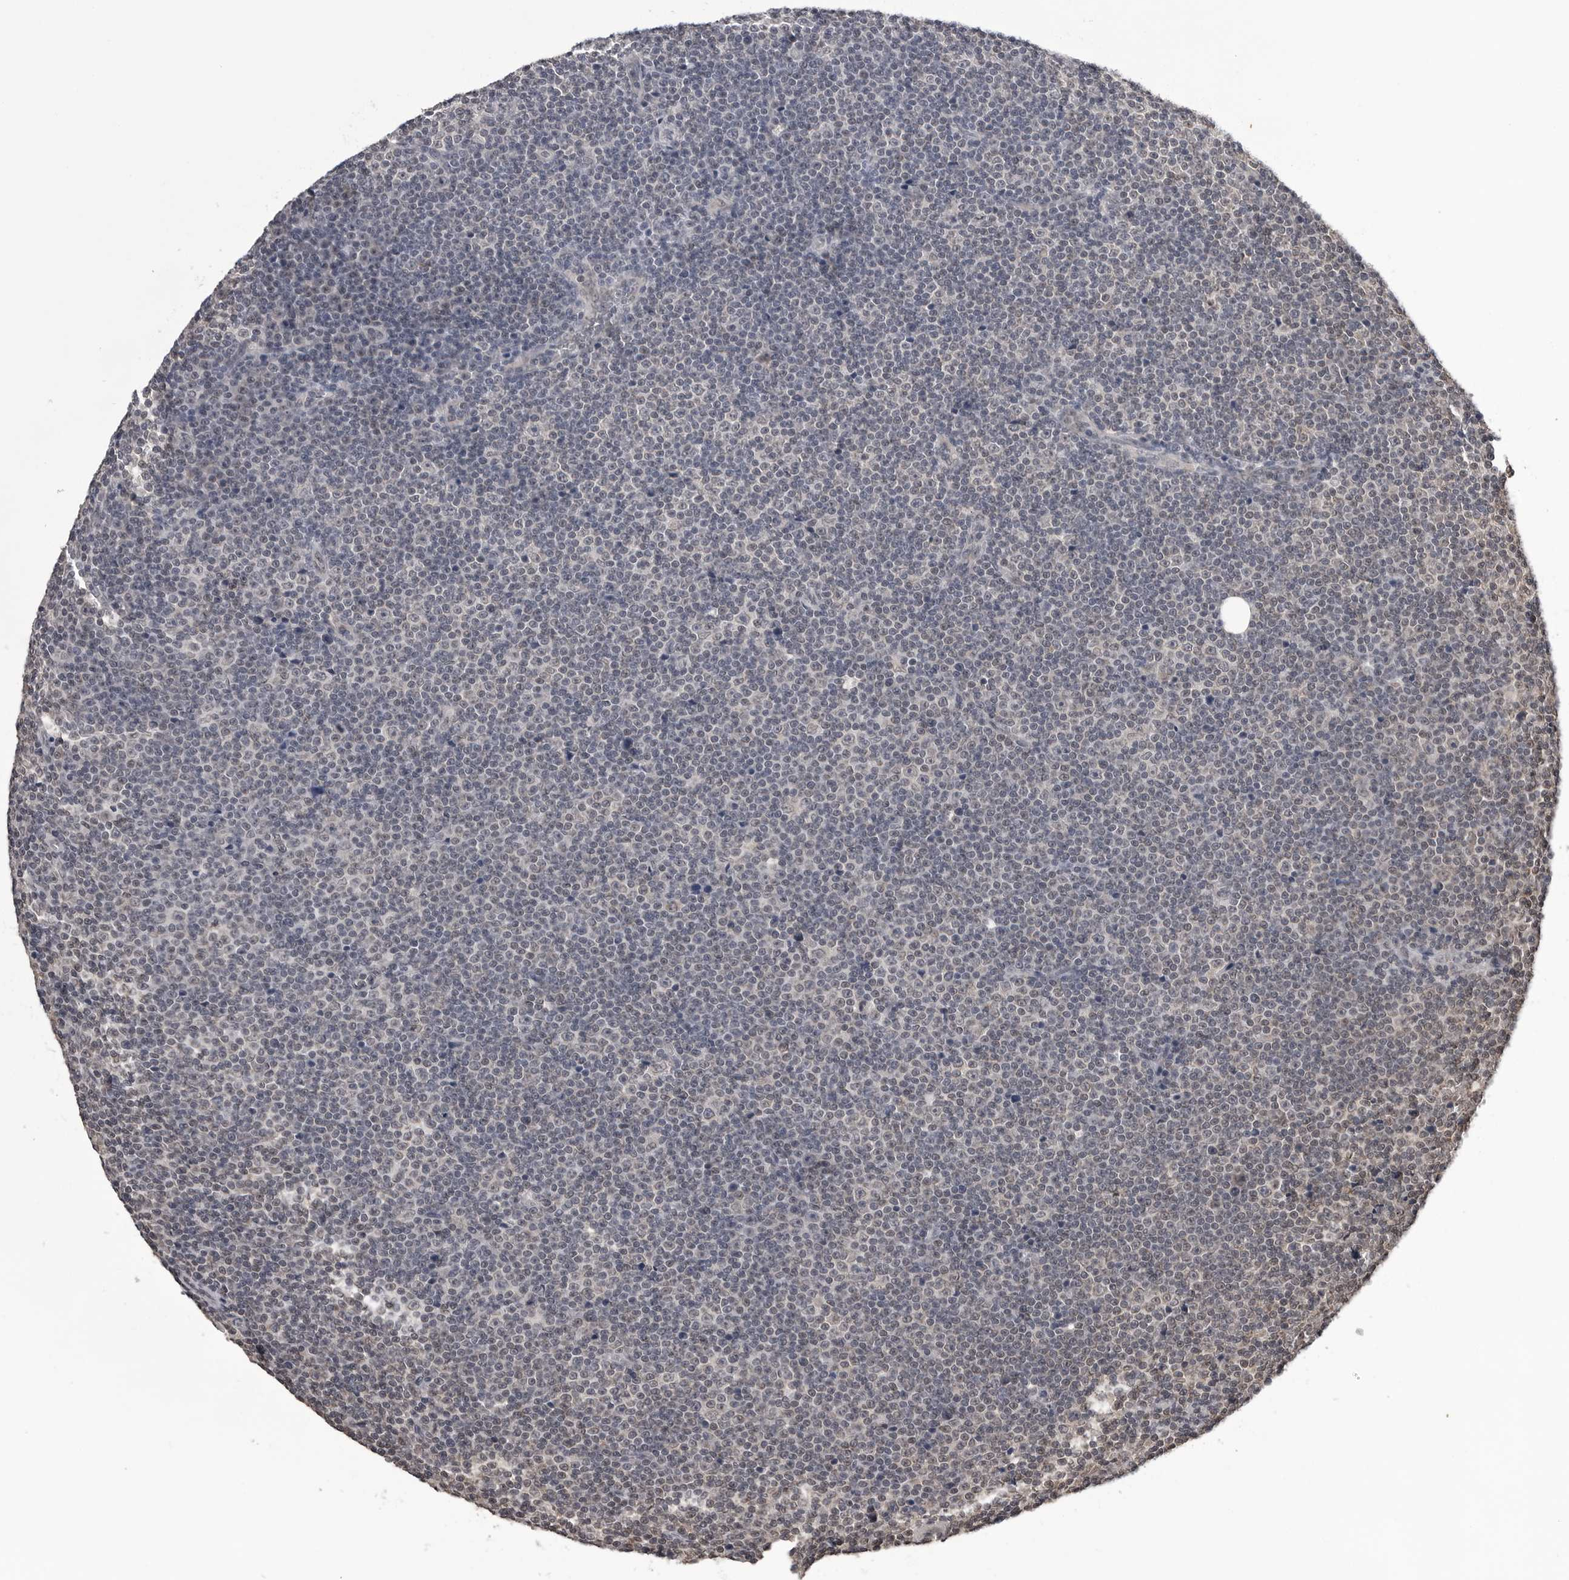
{"staining": {"intensity": "negative", "quantity": "none", "location": "none"}, "tissue": "lymphoma", "cell_type": "Tumor cells", "image_type": "cancer", "snomed": [{"axis": "morphology", "description": "Malignant lymphoma, non-Hodgkin's type, Low grade"}, {"axis": "topography", "description": "Lymph node"}], "caption": "Immunohistochemical staining of human low-grade malignant lymphoma, non-Hodgkin's type displays no significant expression in tumor cells.", "gene": "CDK20", "patient": {"sex": "female", "age": 67}}